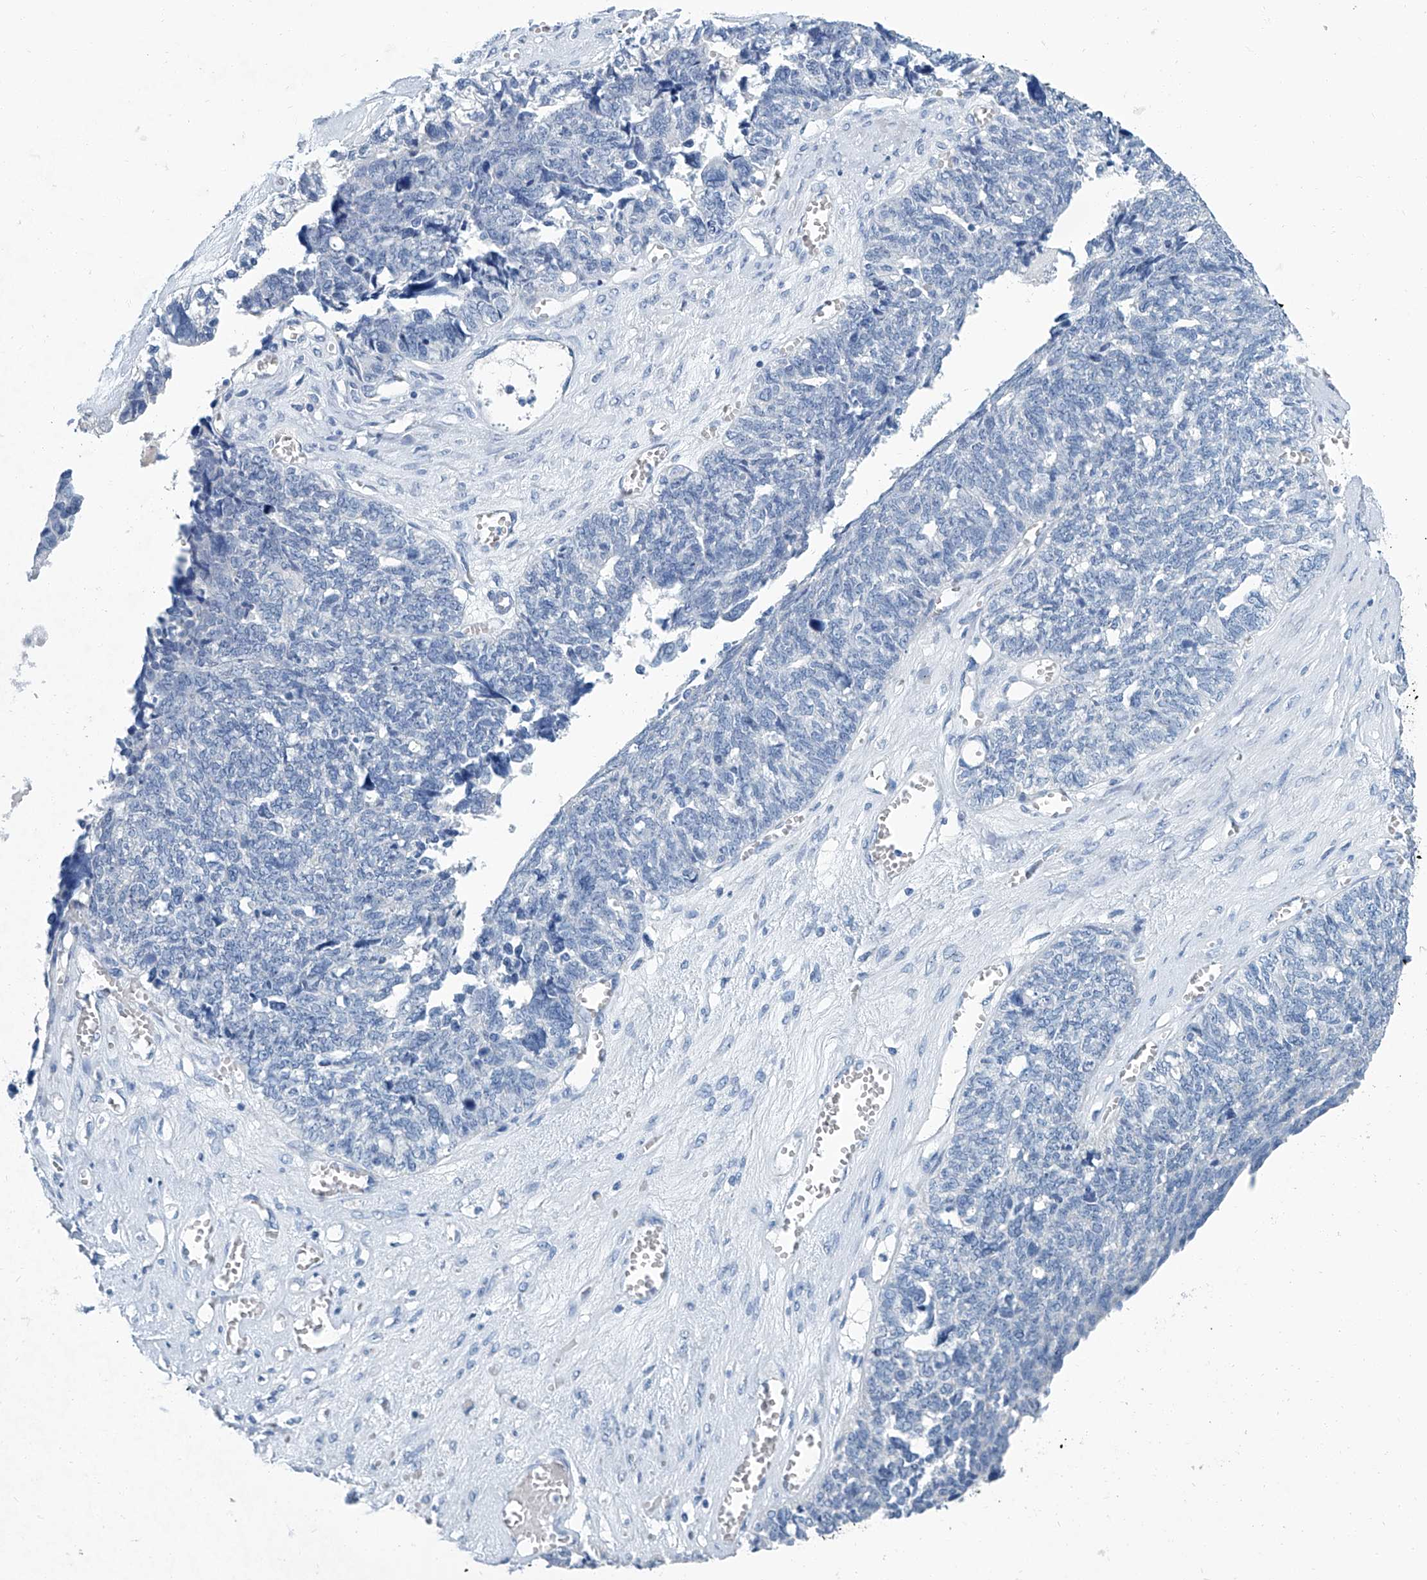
{"staining": {"intensity": "negative", "quantity": "none", "location": "none"}, "tissue": "ovarian cancer", "cell_type": "Tumor cells", "image_type": "cancer", "snomed": [{"axis": "morphology", "description": "Cystadenocarcinoma, serous, NOS"}, {"axis": "topography", "description": "Ovary"}], "caption": "This histopathology image is of serous cystadenocarcinoma (ovarian) stained with IHC to label a protein in brown with the nuclei are counter-stained blue. There is no staining in tumor cells.", "gene": "CYP2A7", "patient": {"sex": "female", "age": 79}}